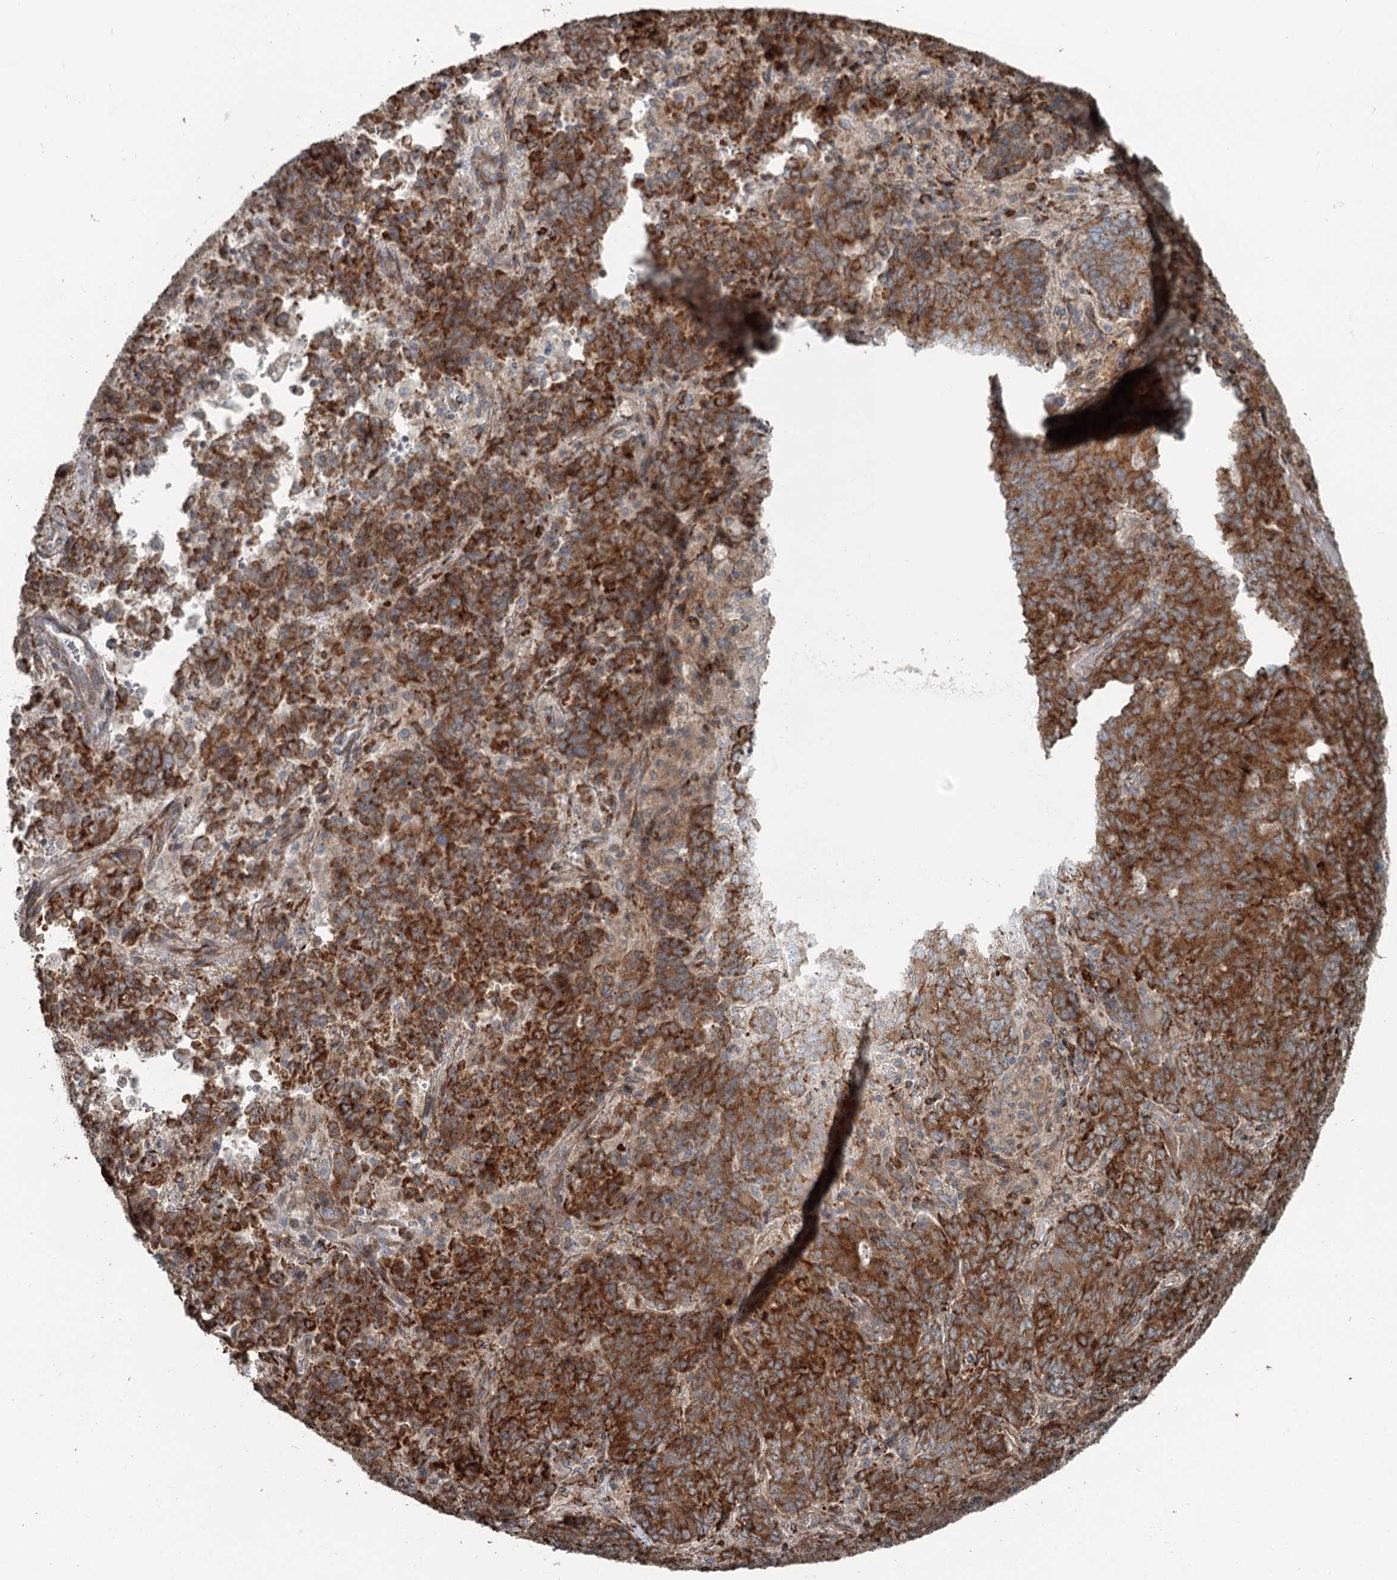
{"staining": {"intensity": "strong", "quantity": ">75%", "location": "cytoplasmic/membranous"}, "tissue": "endometrial cancer", "cell_type": "Tumor cells", "image_type": "cancer", "snomed": [{"axis": "morphology", "description": "Adenocarcinoma, NOS"}, {"axis": "topography", "description": "Endometrium"}], "caption": "Immunohistochemistry micrograph of endometrial adenocarcinoma stained for a protein (brown), which demonstrates high levels of strong cytoplasmic/membranous expression in about >75% of tumor cells.", "gene": "RASSF8", "patient": {"sex": "female", "age": 80}}